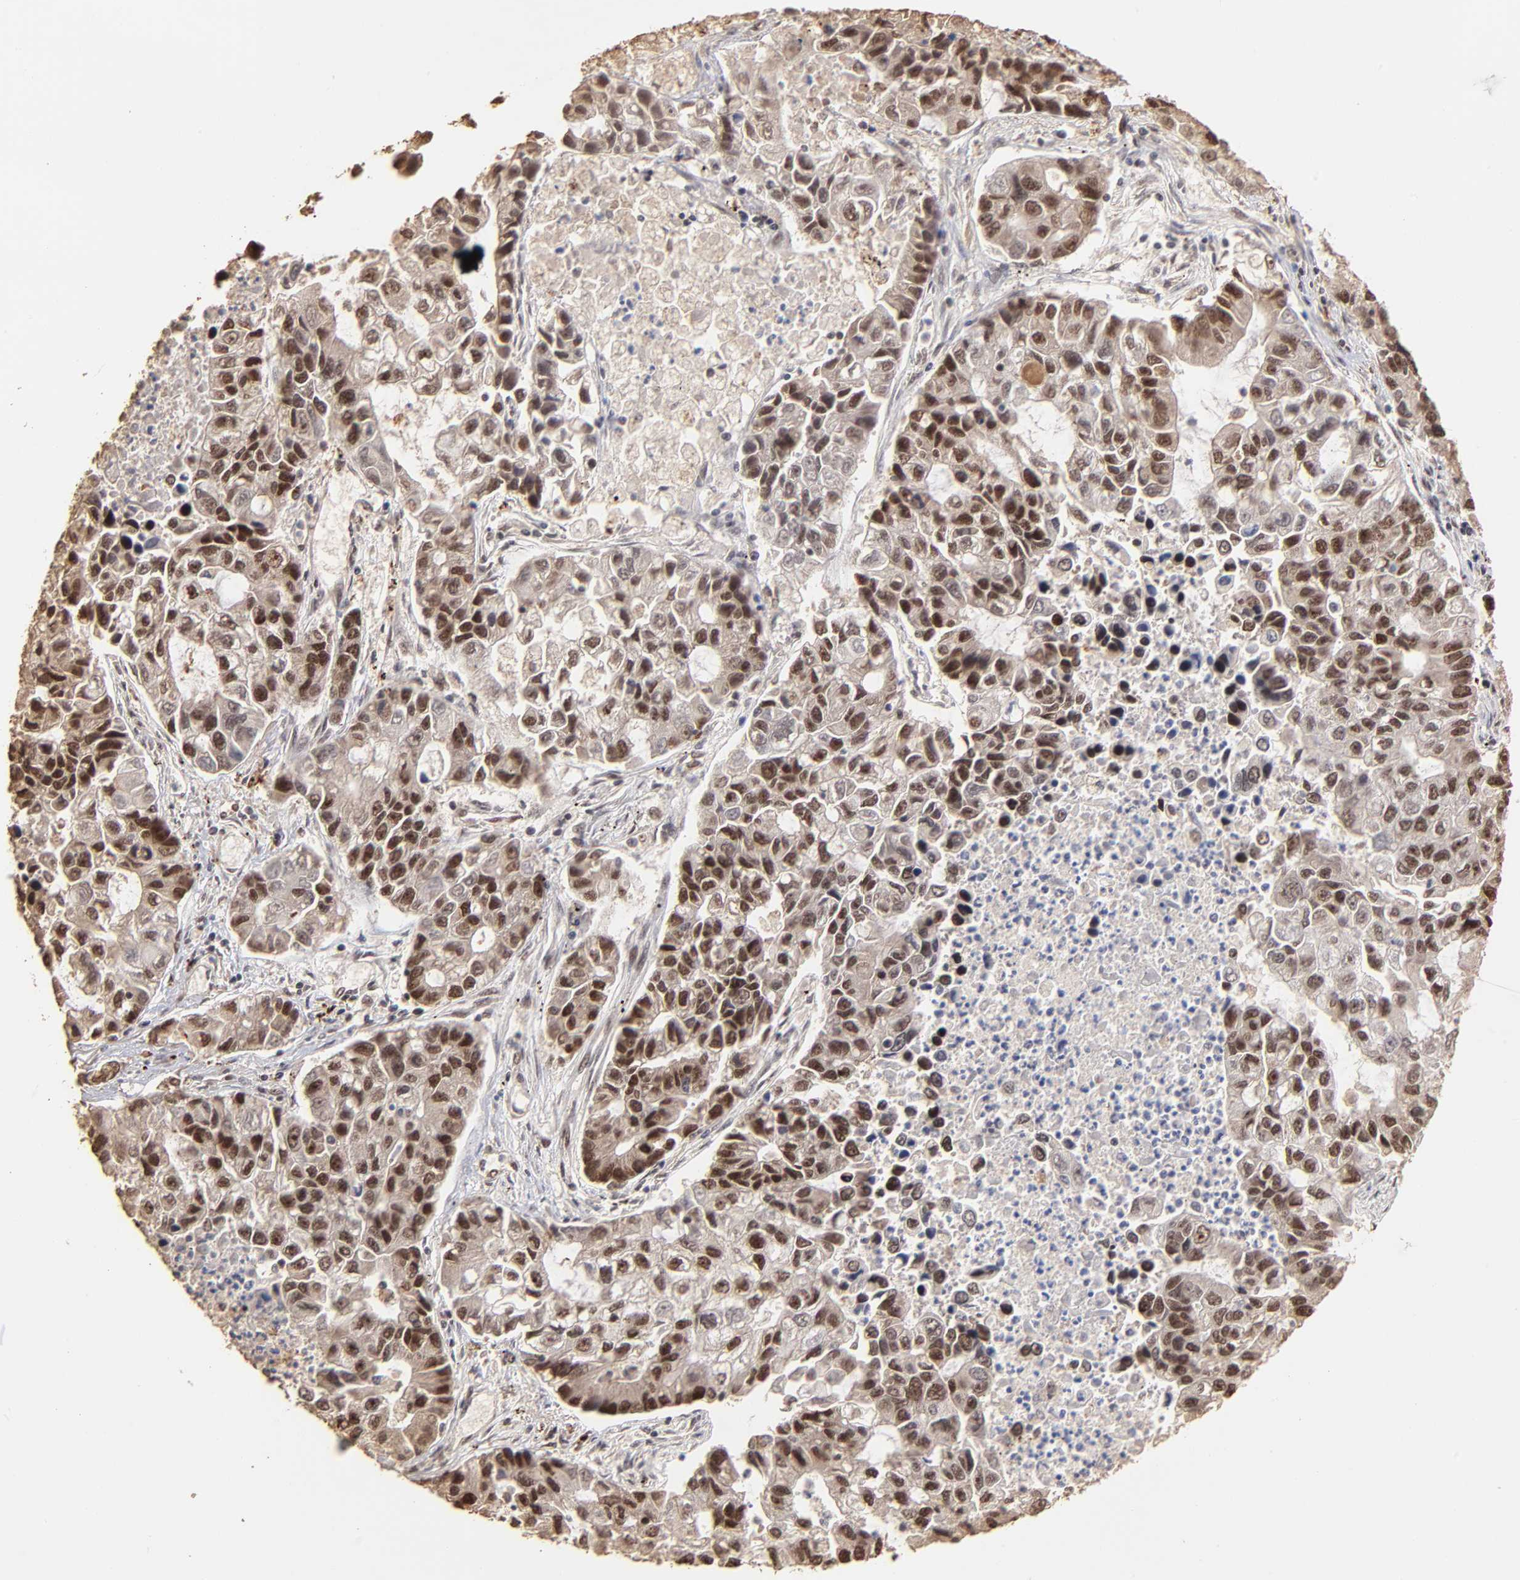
{"staining": {"intensity": "strong", "quantity": ">75%", "location": "cytoplasmic/membranous,nuclear"}, "tissue": "lung cancer", "cell_type": "Tumor cells", "image_type": "cancer", "snomed": [{"axis": "morphology", "description": "Adenocarcinoma, NOS"}, {"axis": "topography", "description": "Lung"}], "caption": "Strong cytoplasmic/membranous and nuclear positivity for a protein is present in approximately >75% of tumor cells of lung cancer using IHC.", "gene": "ZNF146", "patient": {"sex": "female", "age": 51}}